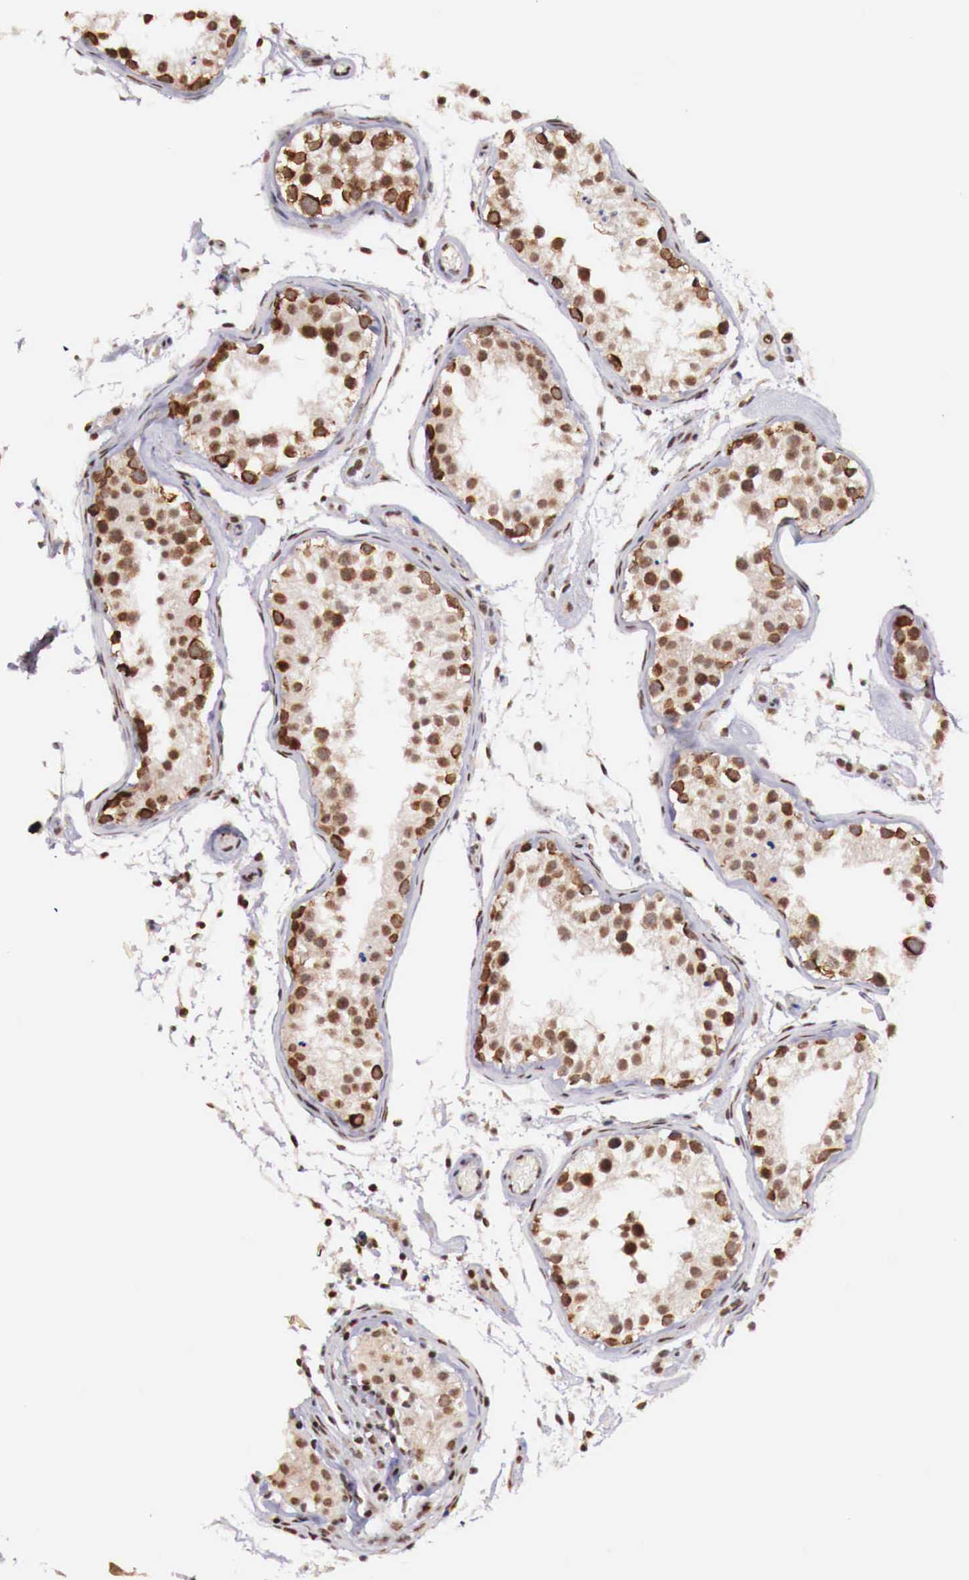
{"staining": {"intensity": "strong", "quantity": ">75%", "location": "cytoplasmic/membranous,nuclear"}, "tissue": "testis", "cell_type": "Cells in seminiferous ducts", "image_type": "normal", "snomed": [{"axis": "morphology", "description": "Normal tissue, NOS"}, {"axis": "topography", "description": "Testis"}], "caption": "Immunohistochemical staining of benign testis displays high levels of strong cytoplasmic/membranous,nuclear positivity in about >75% of cells in seminiferous ducts.", "gene": "FOXP2", "patient": {"sex": "male", "age": 24}}